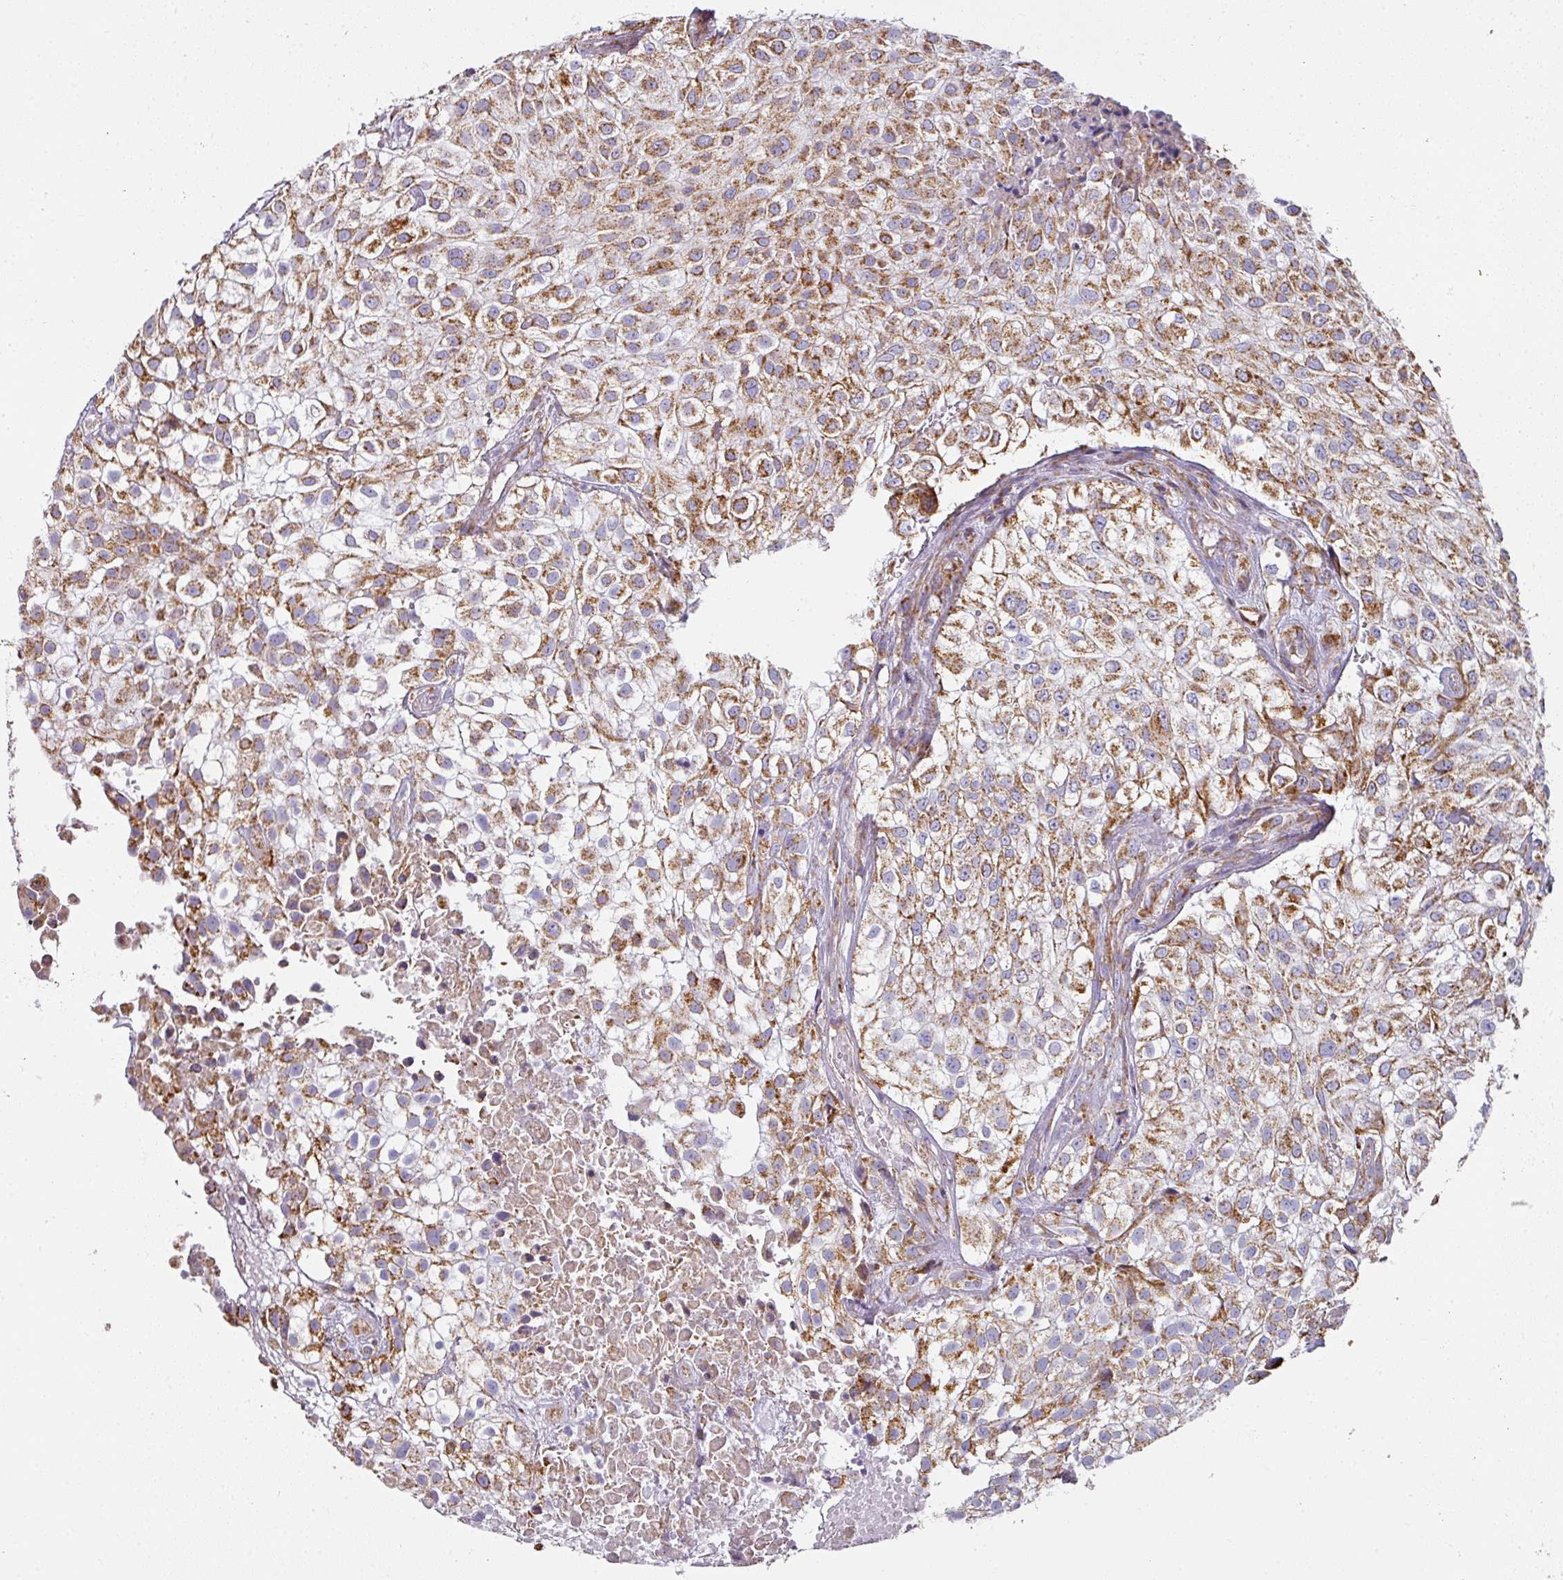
{"staining": {"intensity": "moderate", "quantity": ">75%", "location": "cytoplasmic/membranous"}, "tissue": "urothelial cancer", "cell_type": "Tumor cells", "image_type": "cancer", "snomed": [{"axis": "morphology", "description": "Urothelial carcinoma, High grade"}, {"axis": "topography", "description": "Urinary bladder"}], "caption": "Immunohistochemical staining of urothelial carcinoma (high-grade) reveals medium levels of moderate cytoplasmic/membranous staining in approximately >75% of tumor cells. (DAB IHC, brown staining for protein, blue staining for nuclei).", "gene": "UQCRFS1", "patient": {"sex": "male", "age": 56}}